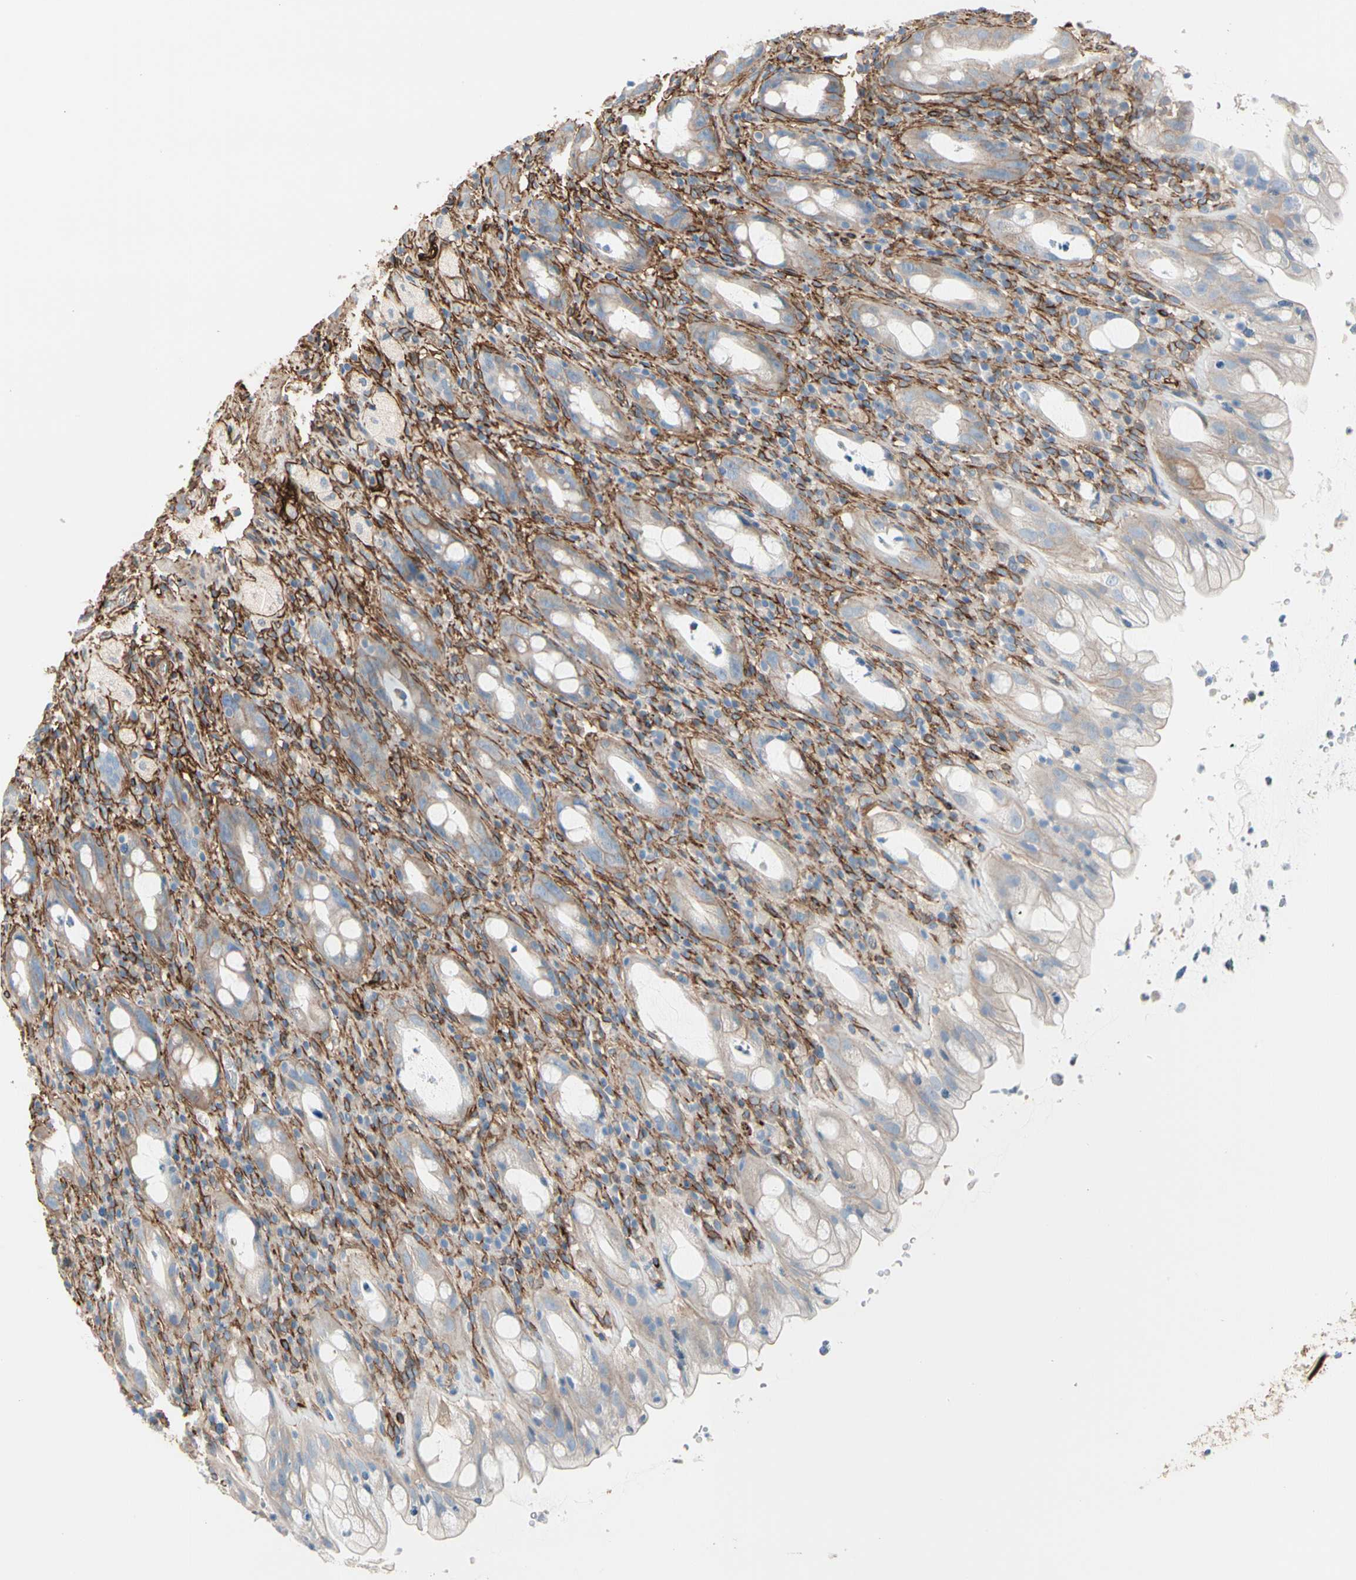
{"staining": {"intensity": "weak", "quantity": "25%-75%", "location": "cytoplasmic/membranous"}, "tissue": "rectum", "cell_type": "Glandular cells", "image_type": "normal", "snomed": [{"axis": "morphology", "description": "Normal tissue, NOS"}, {"axis": "topography", "description": "Rectum"}], "caption": "The image displays immunohistochemical staining of benign rectum. There is weak cytoplasmic/membranous positivity is seen in approximately 25%-75% of glandular cells. (DAB (3,3'-diaminobenzidine) IHC with brightfield microscopy, high magnification).", "gene": "EPB41L2", "patient": {"sex": "male", "age": 44}}